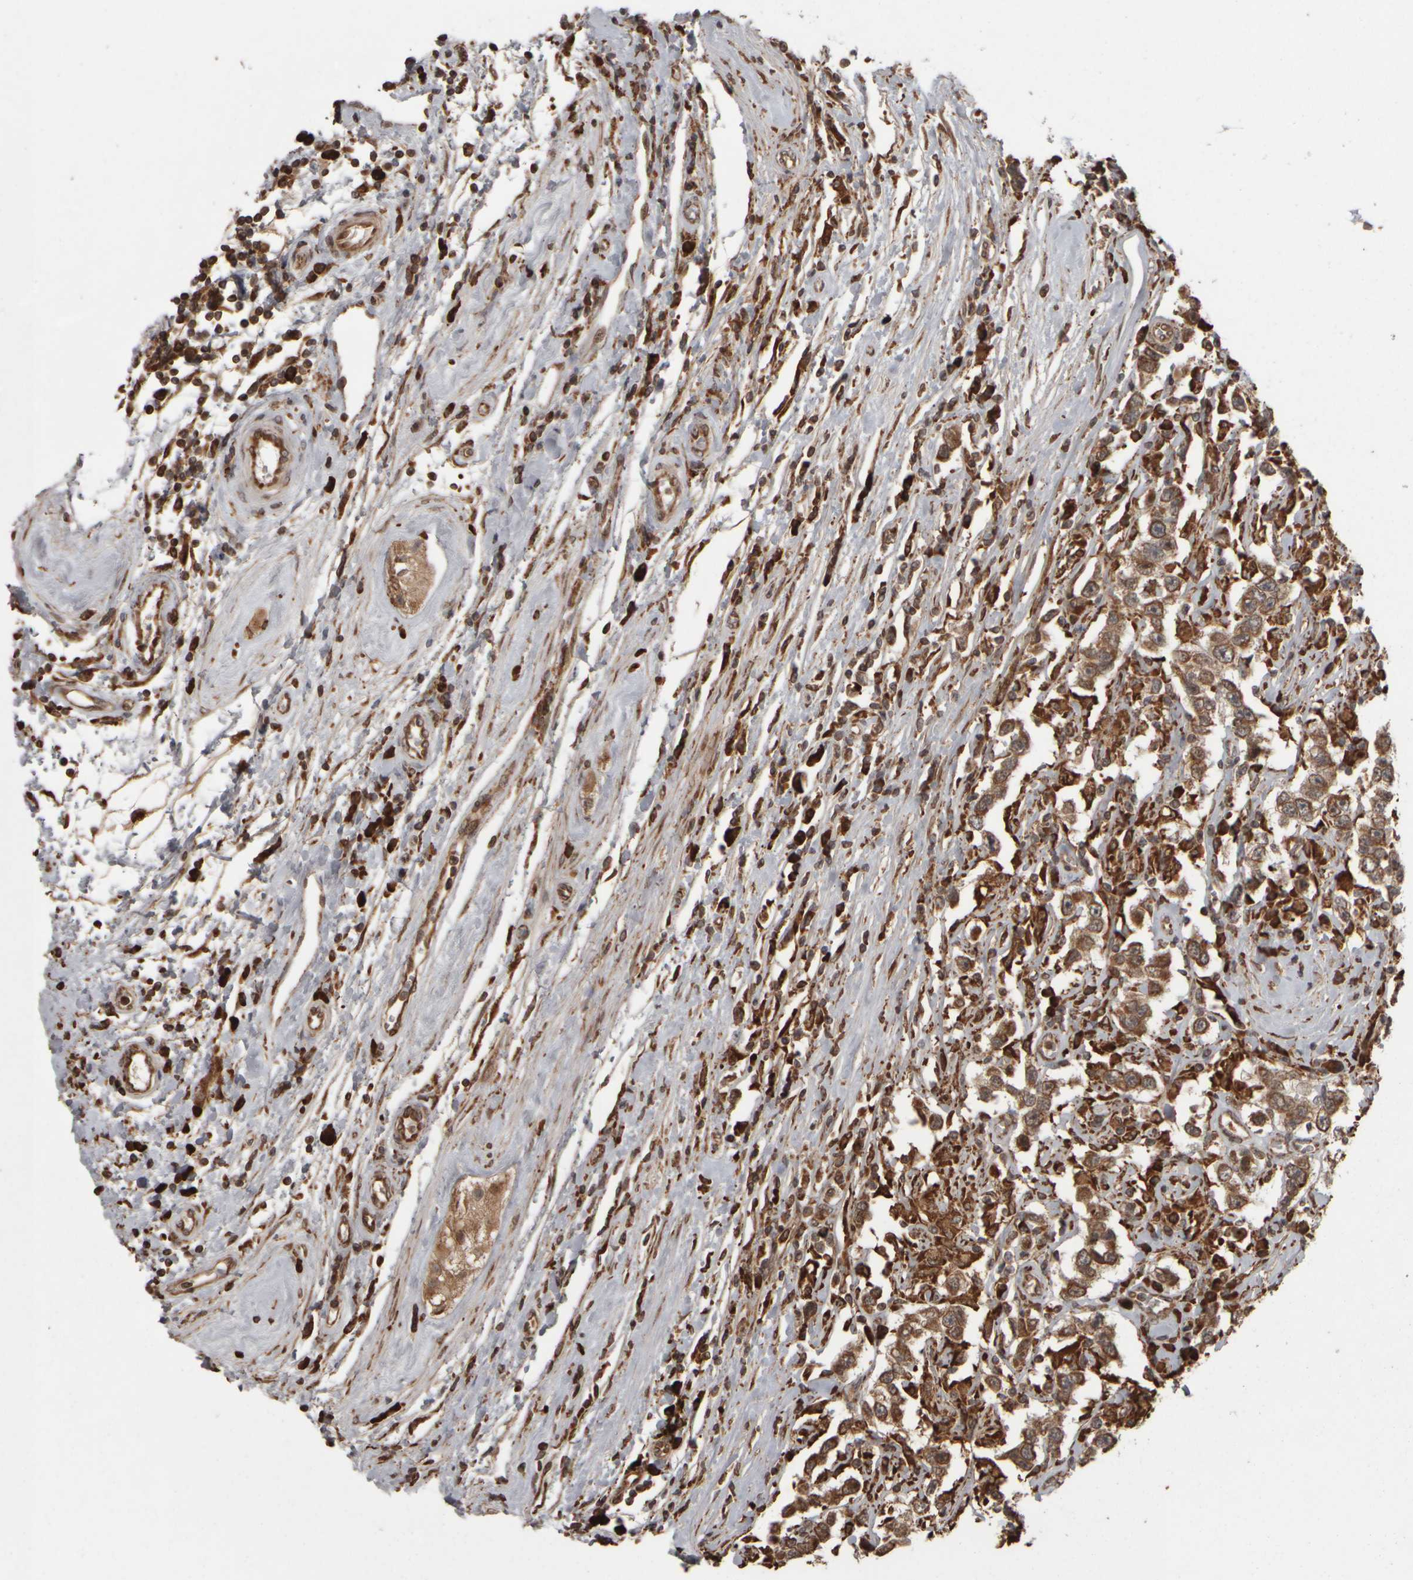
{"staining": {"intensity": "moderate", "quantity": ">75%", "location": "cytoplasmic/membranous"}, "tissue": "testis cancer", "cell_type": "Tumor cells", "image_type": "cancer", "snomed": [{"axis": "morphology", "description": "Seminoma, NOS"}, {"axis": "topography", "description": "Testis"}], "caption": "Tumor cells demonstrate medium levels of moderate cytoplasmic/membranous staining in approximately >75% of cells in human testis cancer (seminoma). Using DAB (brown) and hematoxylin (blue) stains, captured at high magnification using brightfield microscopy.", "gene": "AGBL3", "patient": {"sex": "male", "age": 41}}